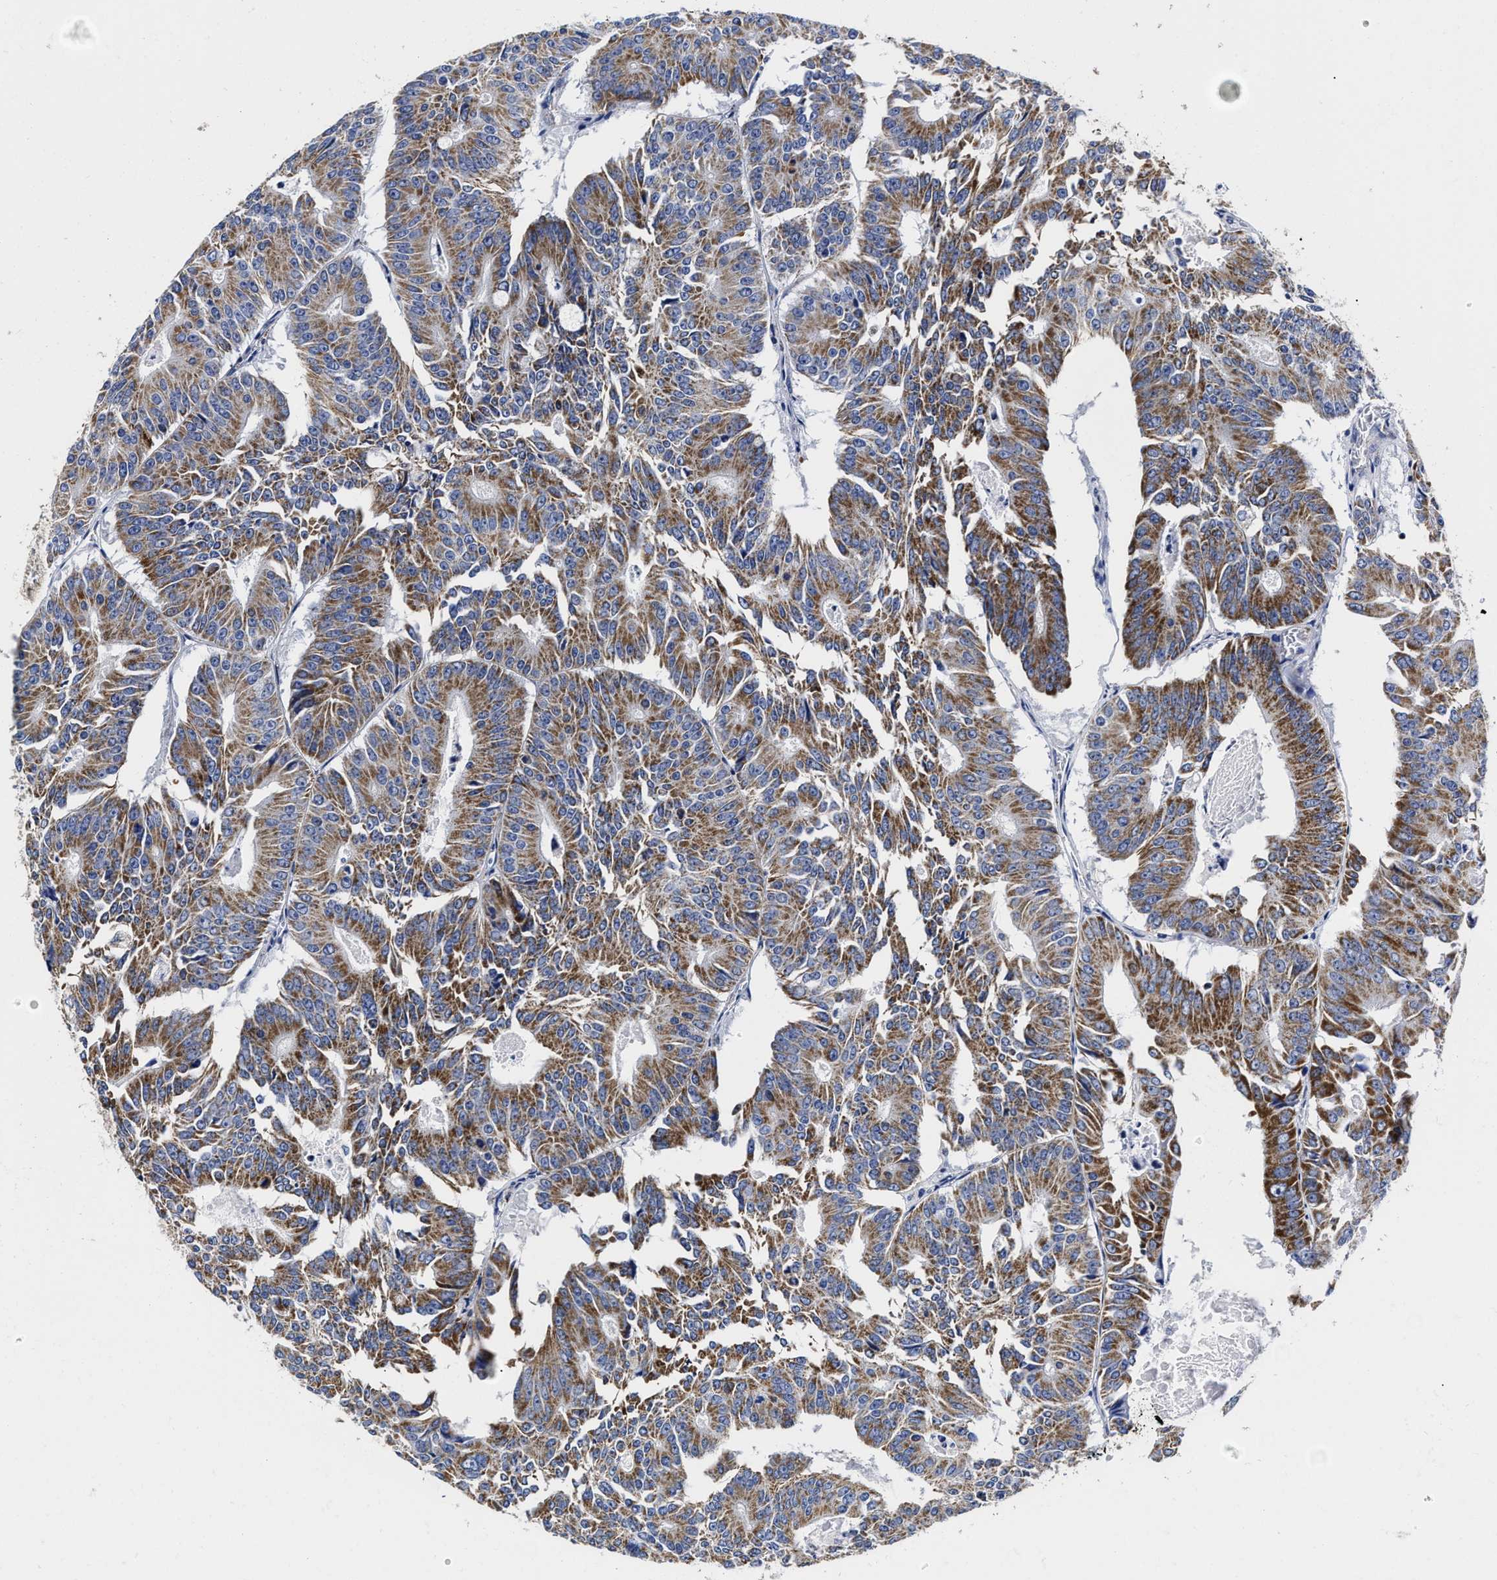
{"staining": {"intensity": "moderate", "quantity": ">75%", "location": "cytoplasmic/membranous"}, "tissue": "colorectal cancer", "cell_type": "Tumor cells", "image_type": "cancer", "snomed": [{"axis": "morphology", "description": "Adenocarcinoma, NOS"}, {"axis": "topography", "description": "Colon"}], "caption": "IHC staining of adenocarcinoma (colorectal), which exhibits medium levels of moderate cytoplasmic/membranous staining in about >75% of tumor cells indicating moderate cytoplasmic/membranous protein positivity. The staining was performed using DAB (brown) for protein detection and nuclei were counterstained in hematoxylin (blue).", "gene": "HINT2", "patient": {"sex": "male", "age": 87}}